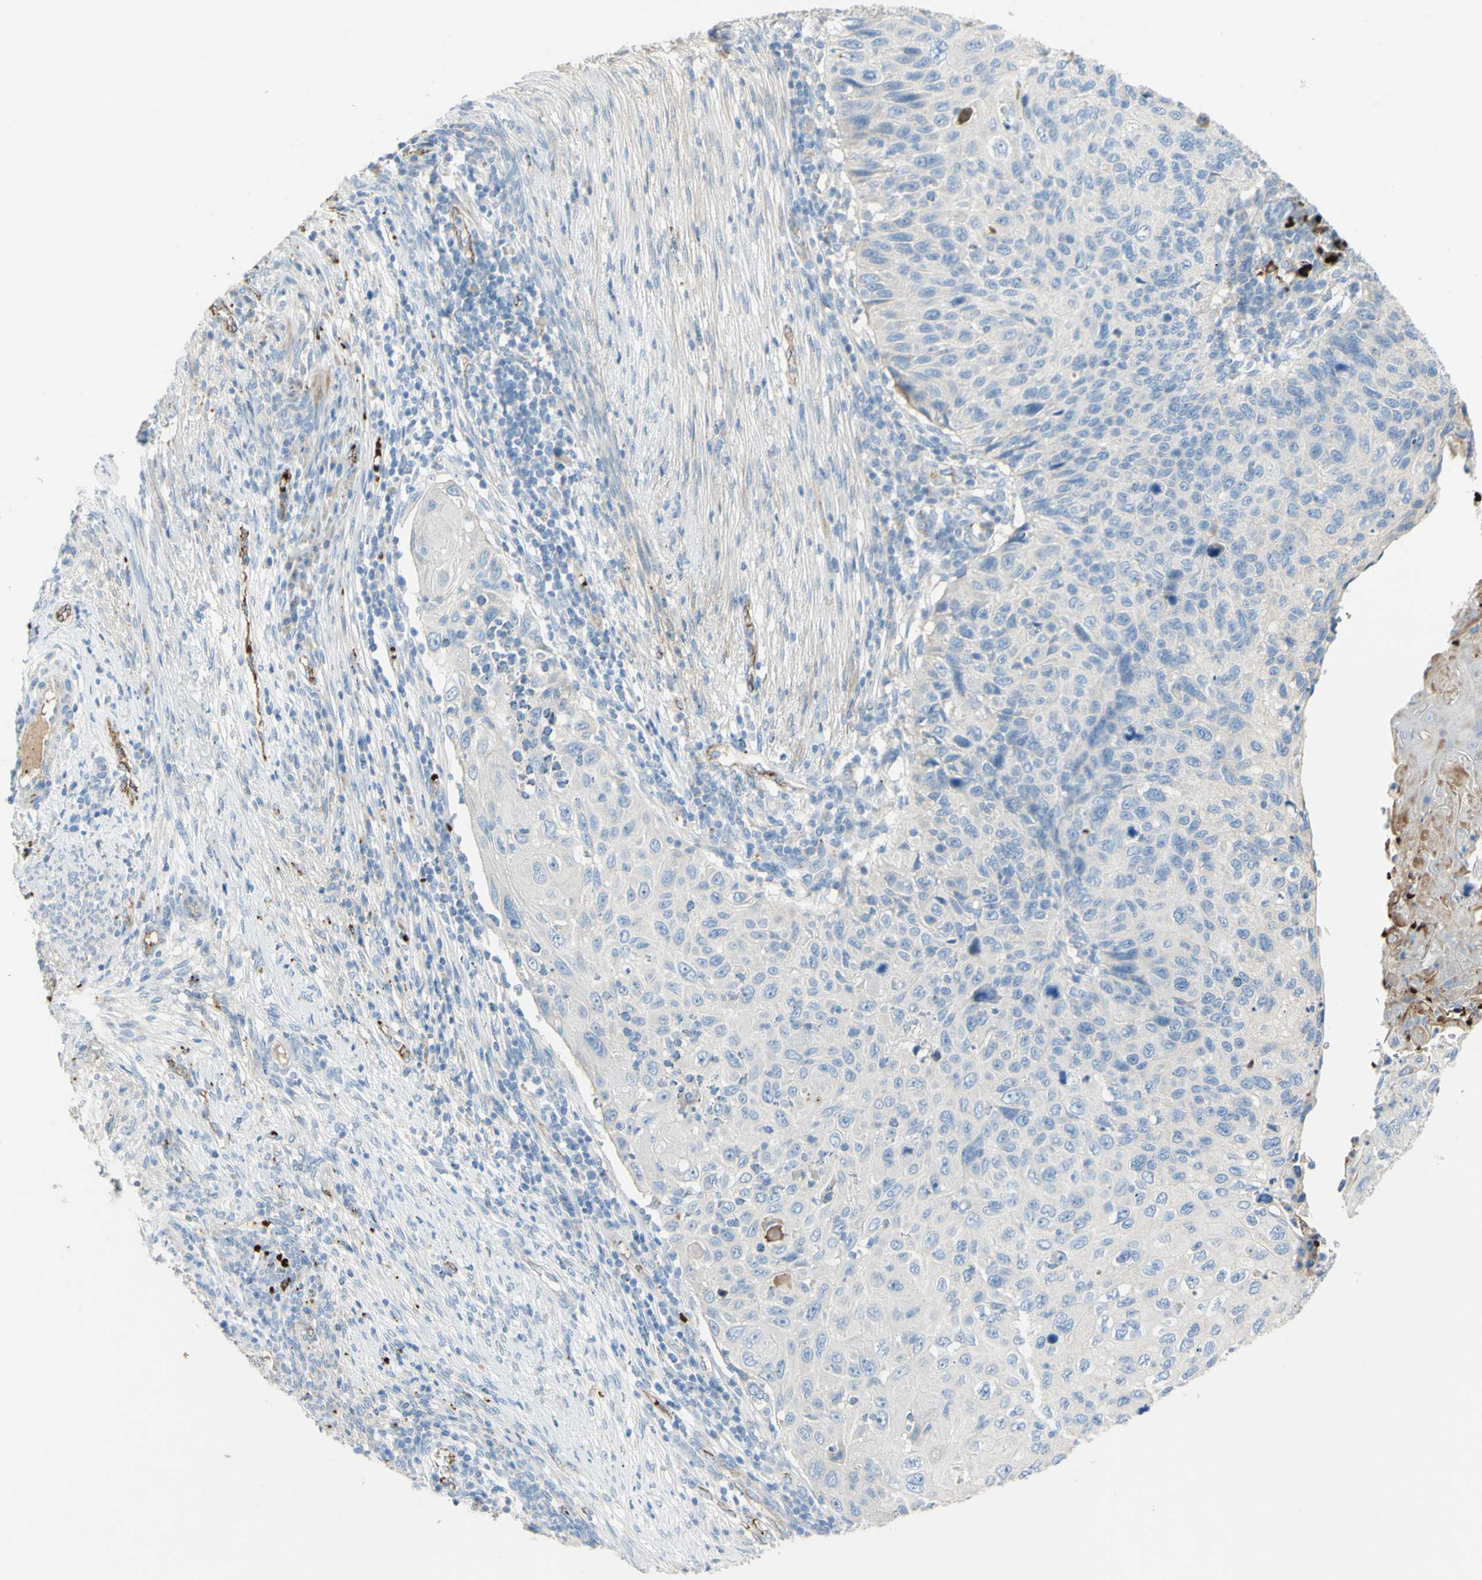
{"staining": {"intensity": "negative", "quantity": "none", "location": "none"}, "tissue": "cervical cancer", "cell_type": "Tumor cells", "image_type": "cancer", "snomed": [{"axis": "morphology", "description": "Squamous cell carcinoma, NOS"}, {"axis": "topography", "description": "Cervix"}], "caption": "This is a photomicrograph of immunohistochemistry (IHC) staining of cervical squamous cell carcinoma, which shows no positivity in tumor cells.", "gene": "GAN", "patient": {"sex": "female", "age": 70}}